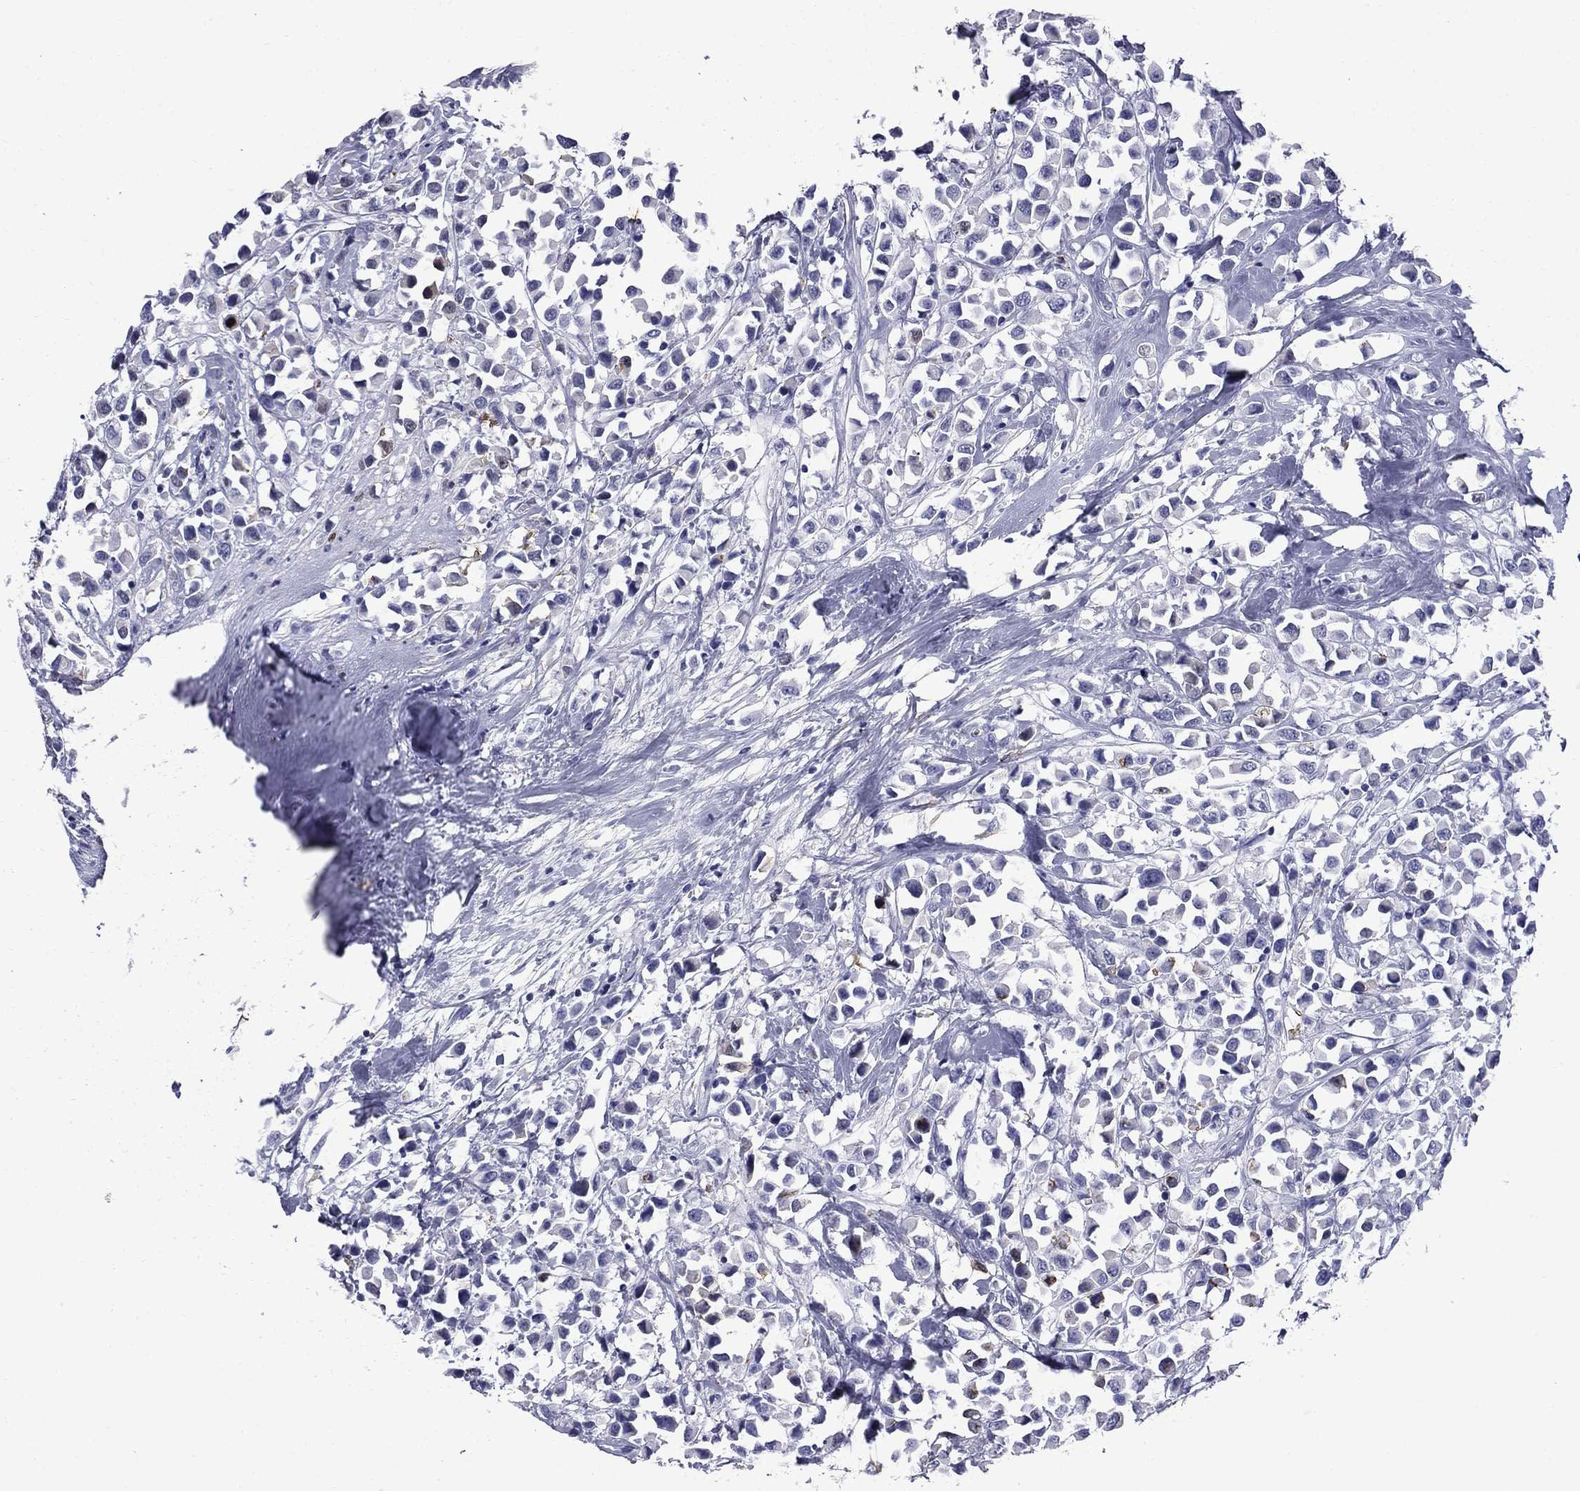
{"staining": {"intensity": "negative", "quantity": "none", "location": "none"}, "tissue": "breast cancer", "cell_type": "Tumor cells", "image_type": "cancer", "snomed": [{"axis": "morphology", "description": "Duct carcinoma"}, {"axis": "topography", "description": "Breast"}], "caption": "Tumor cells show no significant protein staining in breast cancer.", "gene": "TRIM29", "patient": {"sex": "female", "age": 61}}